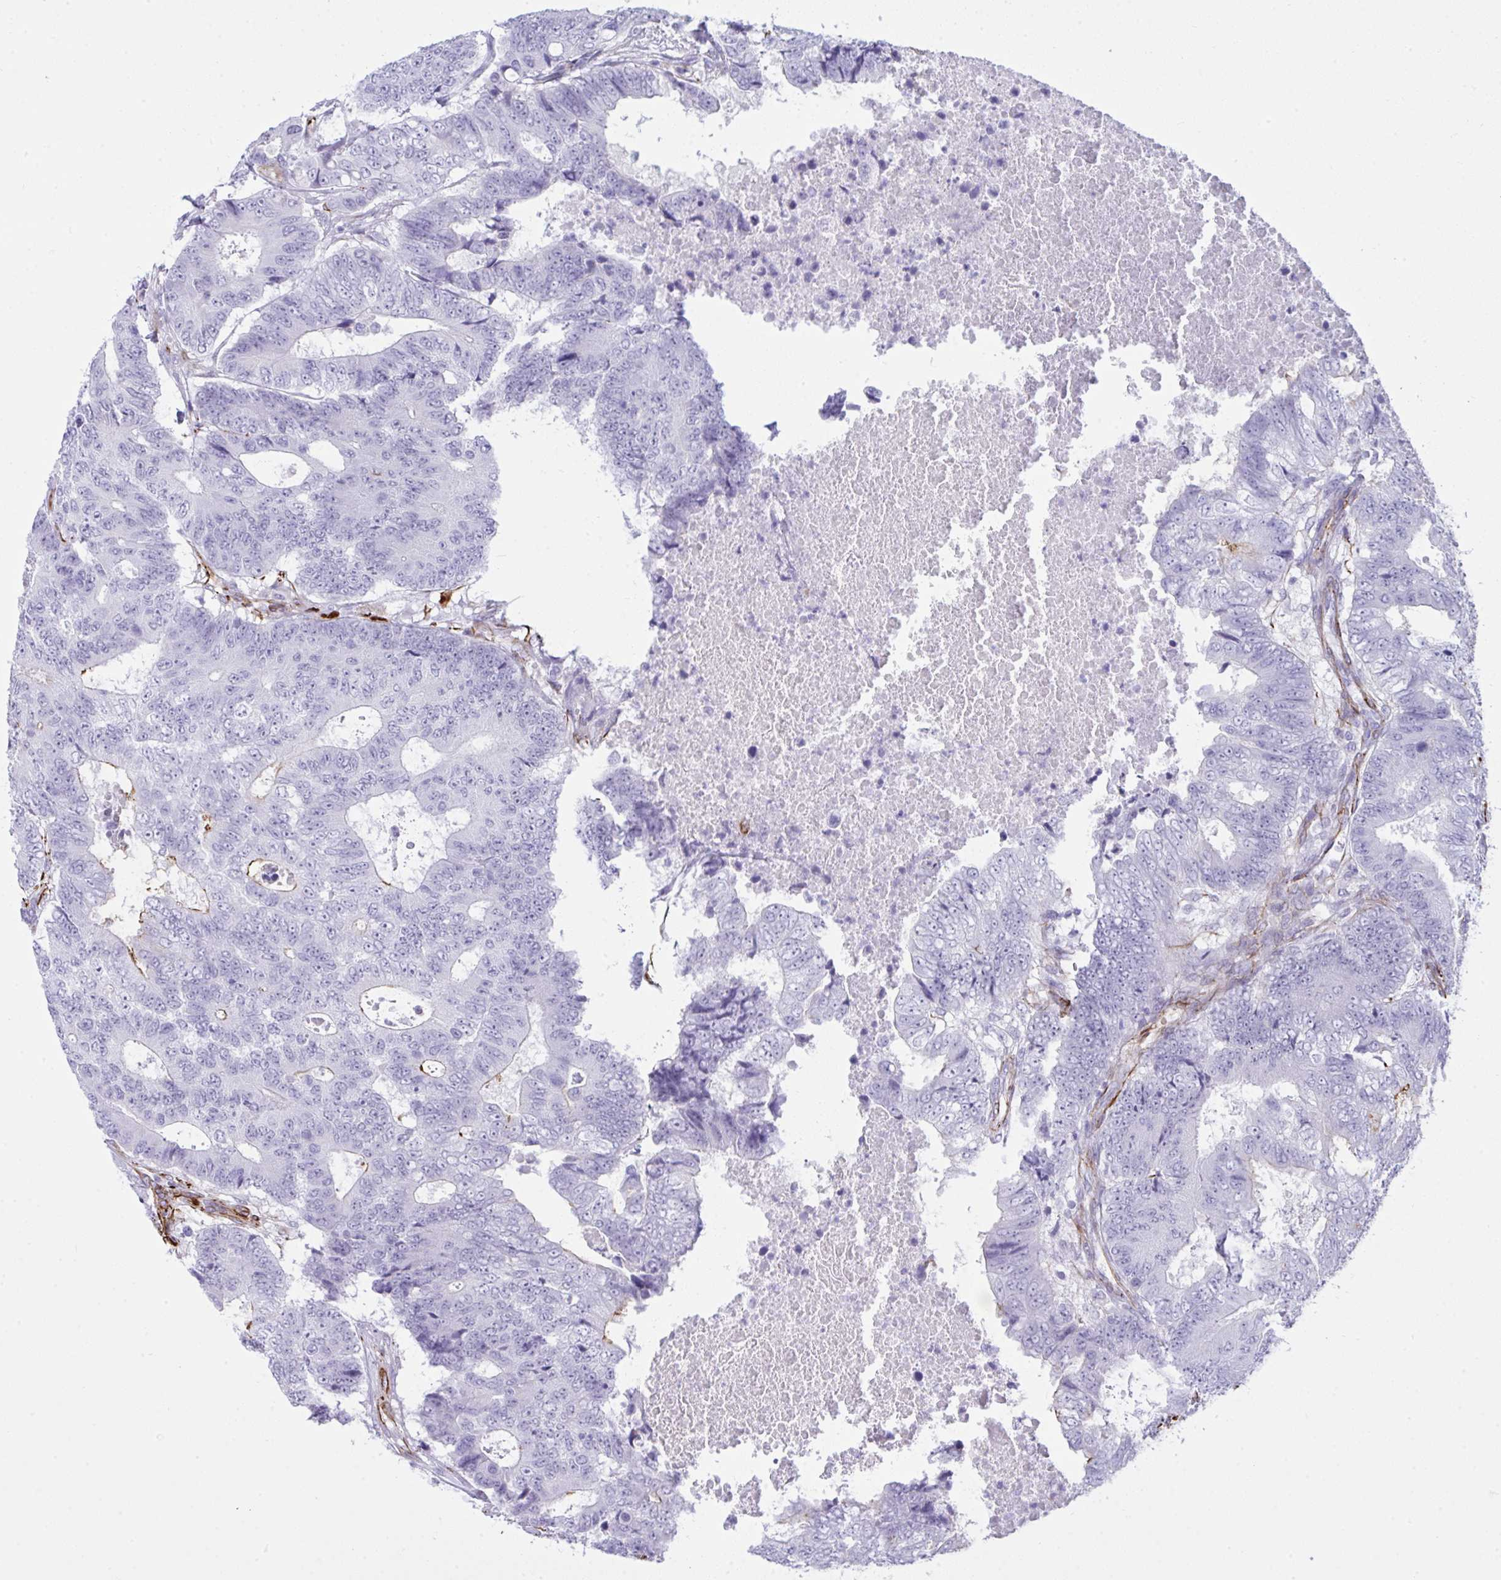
{"staining": {"intensity": "negative", "quantity": "none", "location": "none"}, "tissue": "colorectal cancer", "cell_type": "Tumor cells", "image_type": "cancer", "snomed": [{"axis": "morphology", "description": "Adenocarcinoma, NOS"}, {"axis": "topography", "description": "Colon"}], "caption": "Tumor cells show no significant protein expression in colorectal cancer. (Brightfield microscopy of DAB (3,3'-diaminobenzidine) IHC at high magnification).", "gene": "SLC35B1", "patient": {"sex": "female", "age": 48}}